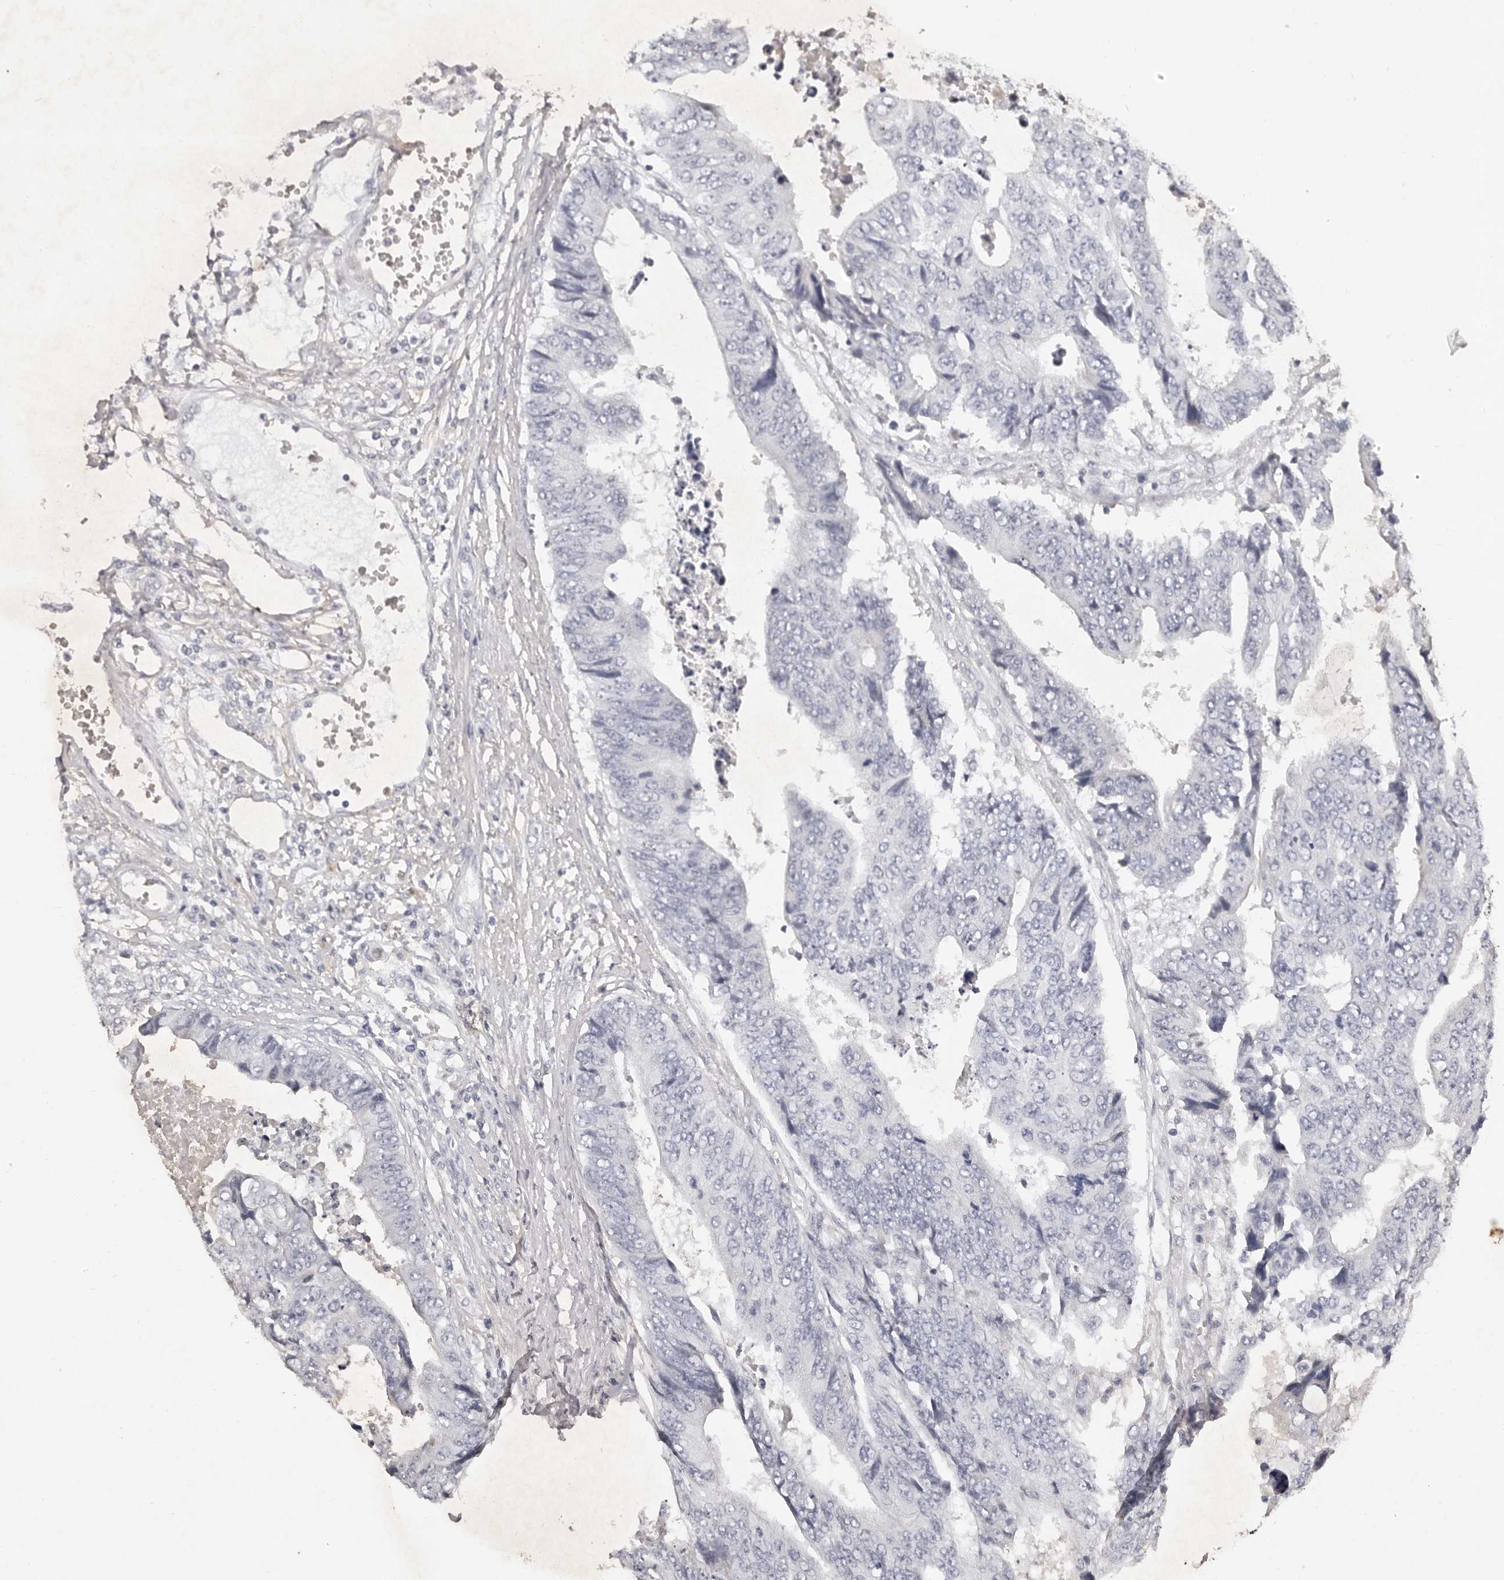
{"staining": {"intensity": "negative", "quantity": "none", "location": "none"}, "tissue": "colorectal cancer", "cell_type": "Tumor cells", "image_type": "cancer", "snomed": [{"axis": "morphology", "description": "Adenocarcinoma, NOS"}, {"axis": "topography", "description": "Rectum"}], "caption": "Immunohistochemistry (IHC) photomicrograph of human colorectal adenocarcinoma stained for a protein (brown), which shows no positivity in tumor cells.", "gene": "SCUBE2", "patient": {"sex": "male", "age": 84}}